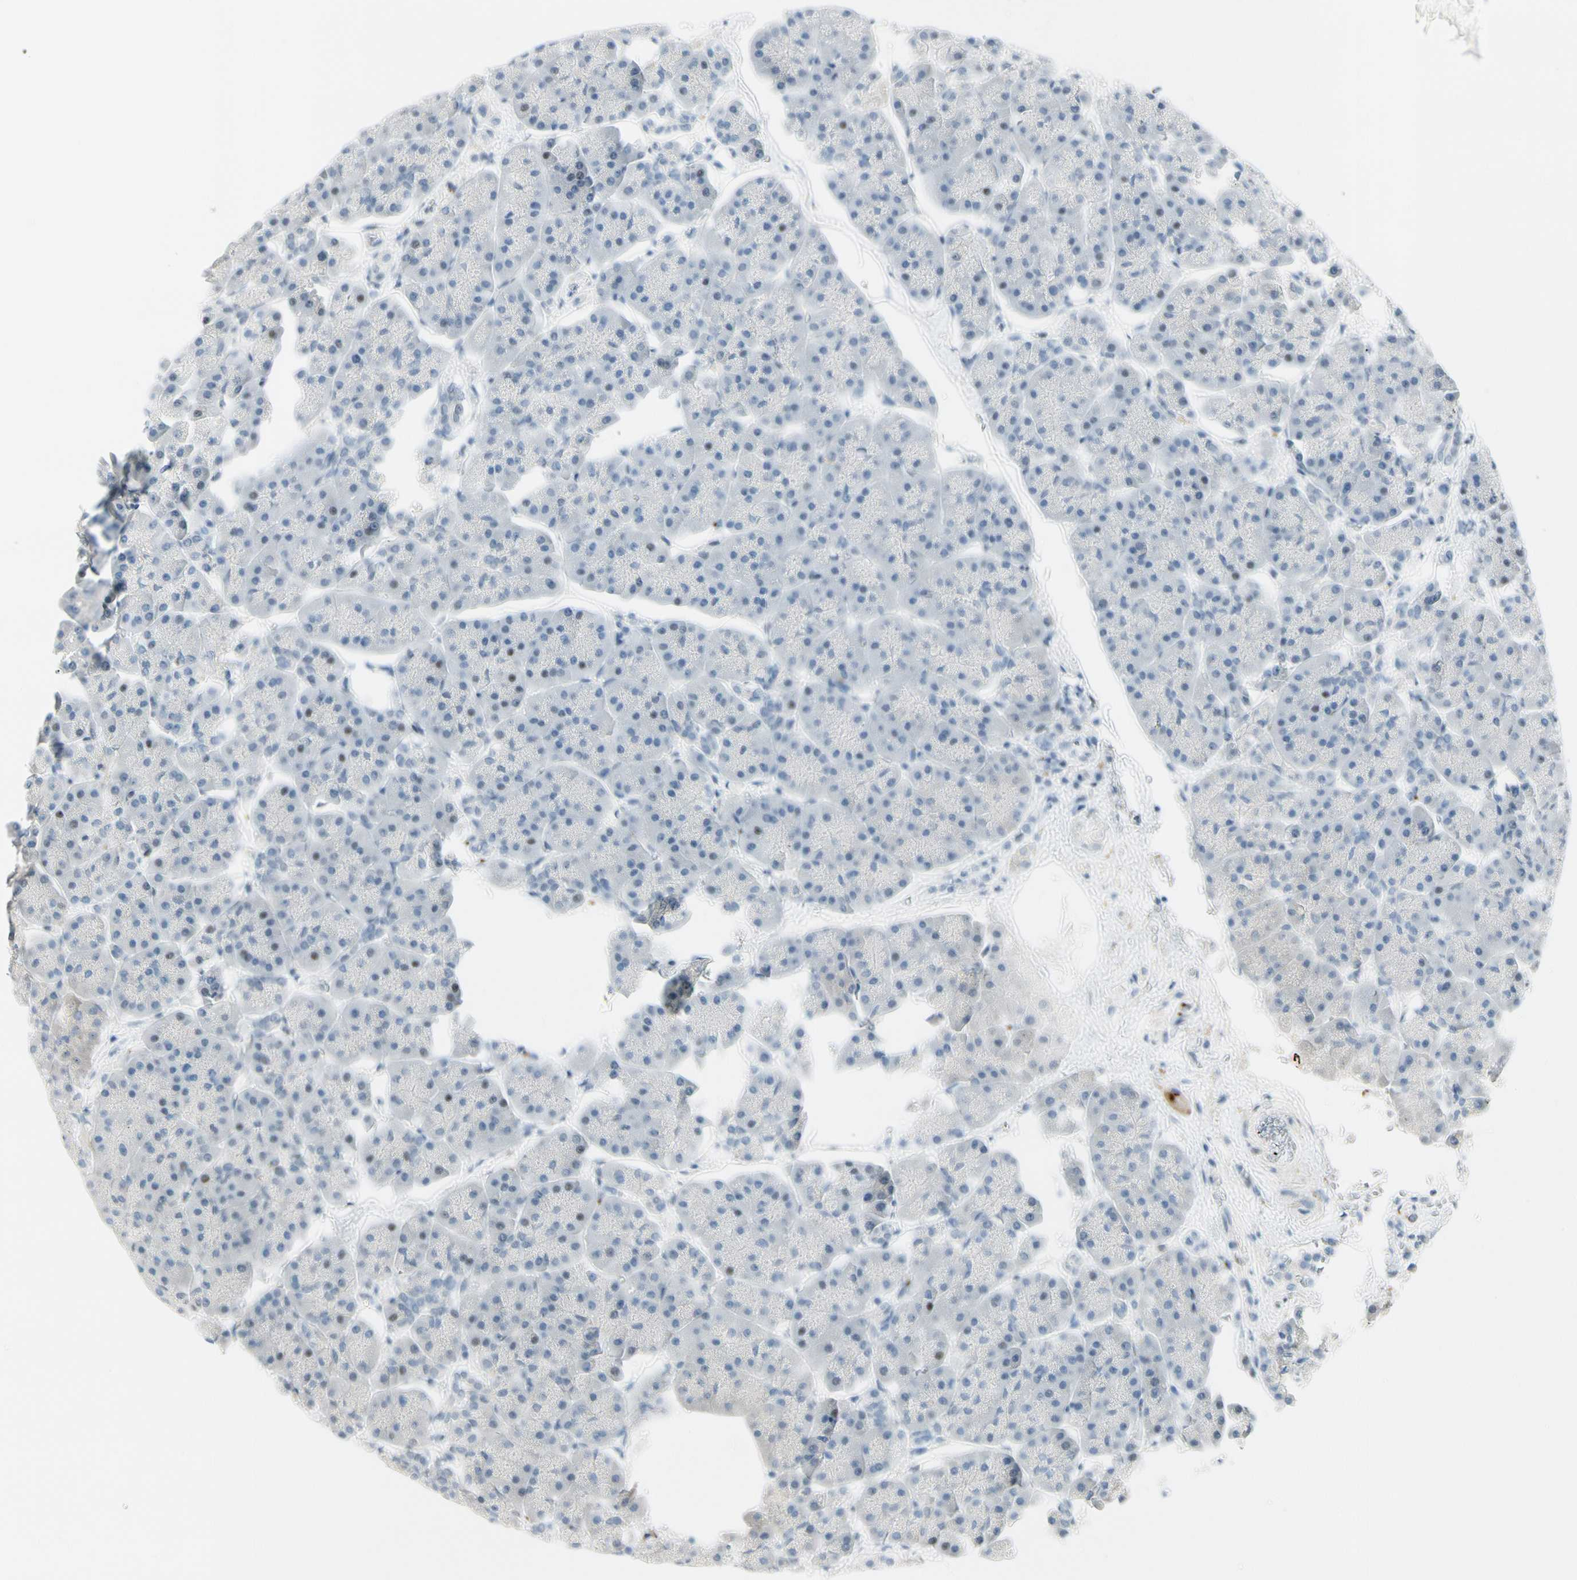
{"staining": {"intensity": "negative", "quantity": "none", "location": "none"}, "tissue": "pancreas", "cell_type": "Exocrine glandular cells", "image_type": "normal", "snomed": [{"axis": "morphology", "description": "Normal tissue, NOS"}, {"axis": "topography", "description": "Pancreas"}], "caption": "DAB (3,3'-diaminobenzidine) immunohistochemical staining of benign pancreas shows no significant expression in exocrine glandular cells. Brightfield microscopy of IHC stained with DAB (brown) and hematoxylin (blue), captured at high magnification.", "gene": "B4GALNT1", "patient": {"sex": "female", "age": 70}}